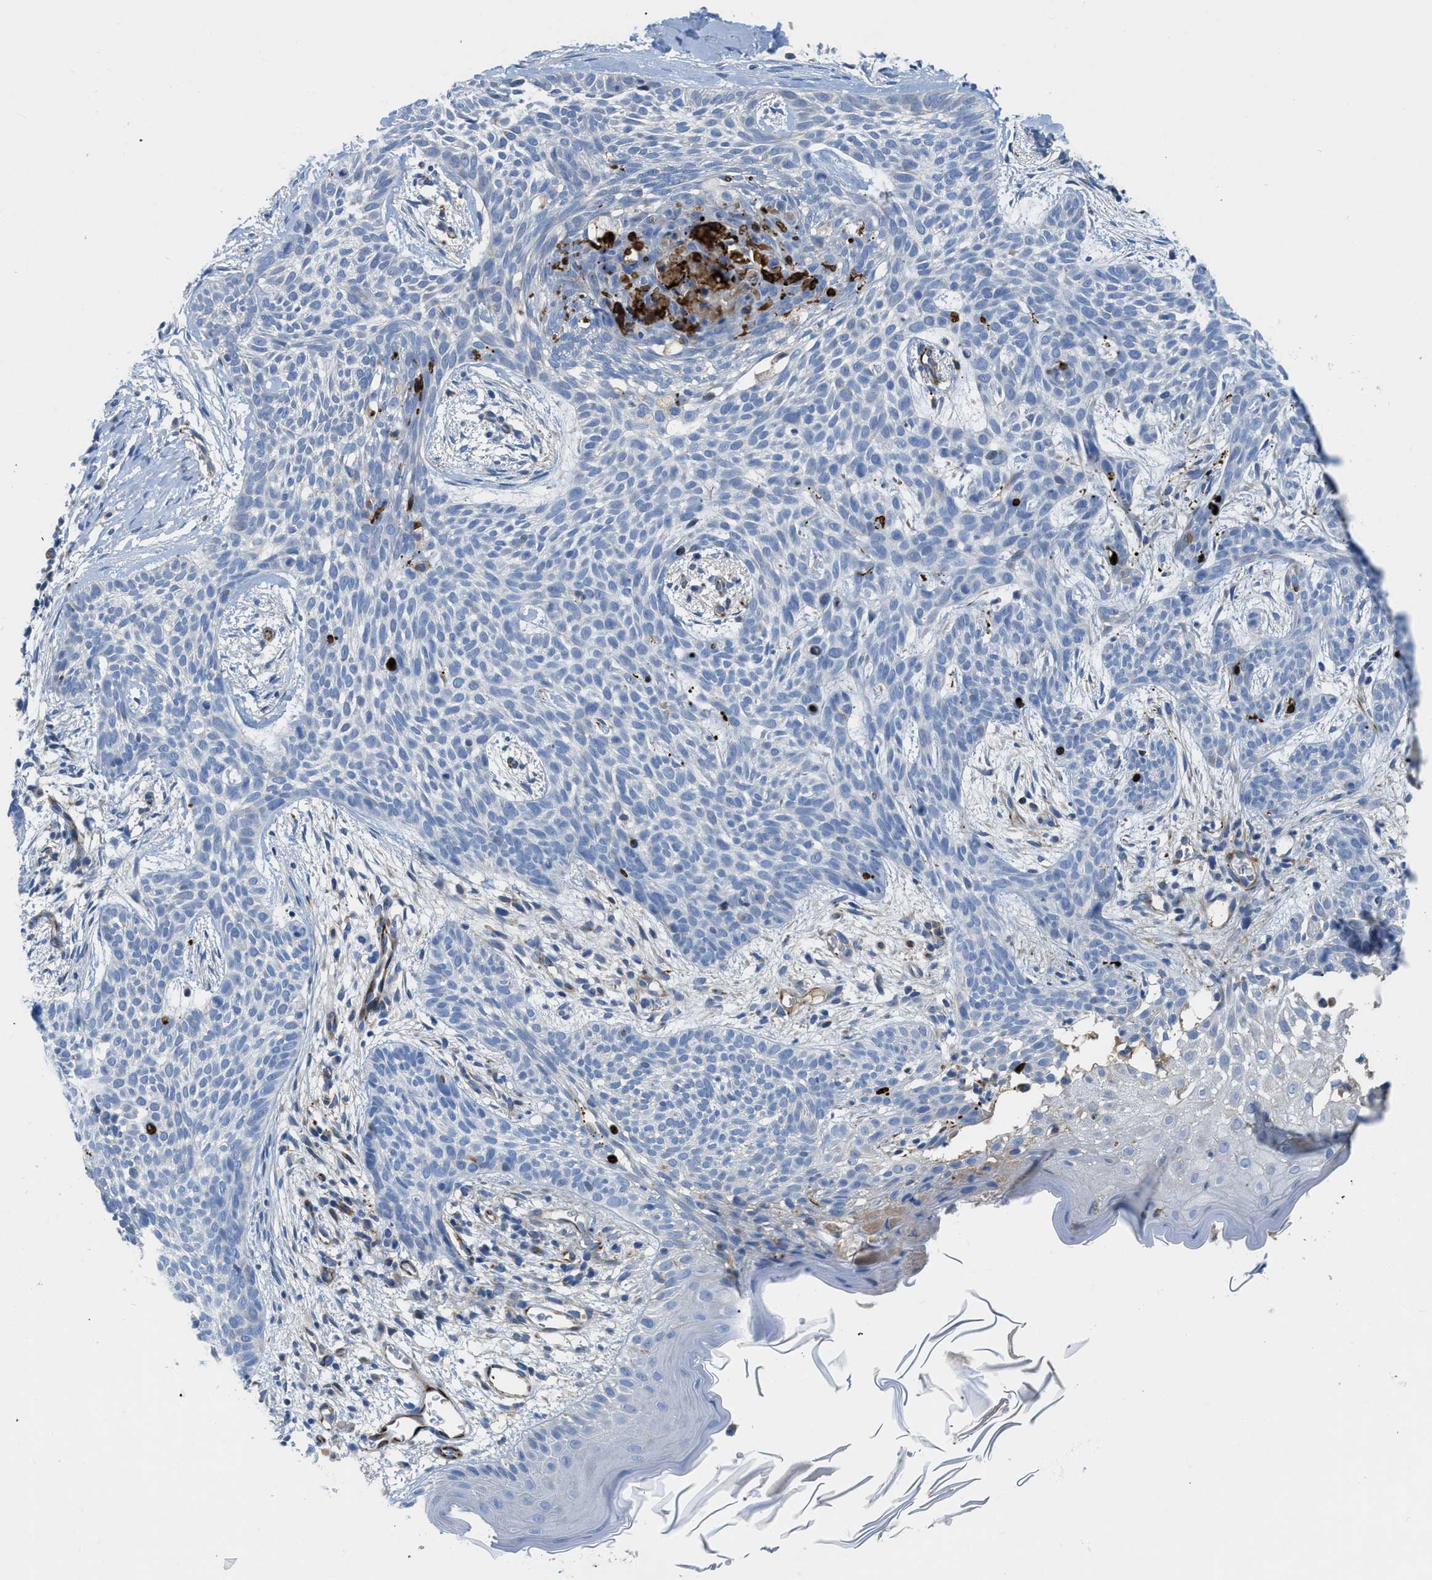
{"staining": {"intensity": "negative", "quantity": "none", "location": "none"}, "tissue": "skin cancer", "cell_type": "Tumor cells", "image_type": "cancer", "snomed": [{"axis": "morphology", "description": "Basal cell carcinoma"}, {"axis": "topography", "description": "Skin"}], "caption": "There is no significant staining in tumor cells of skin basal cell carcinoma.", "gene": "XCR1", "patient": {"sex": "female", "age": 59}}